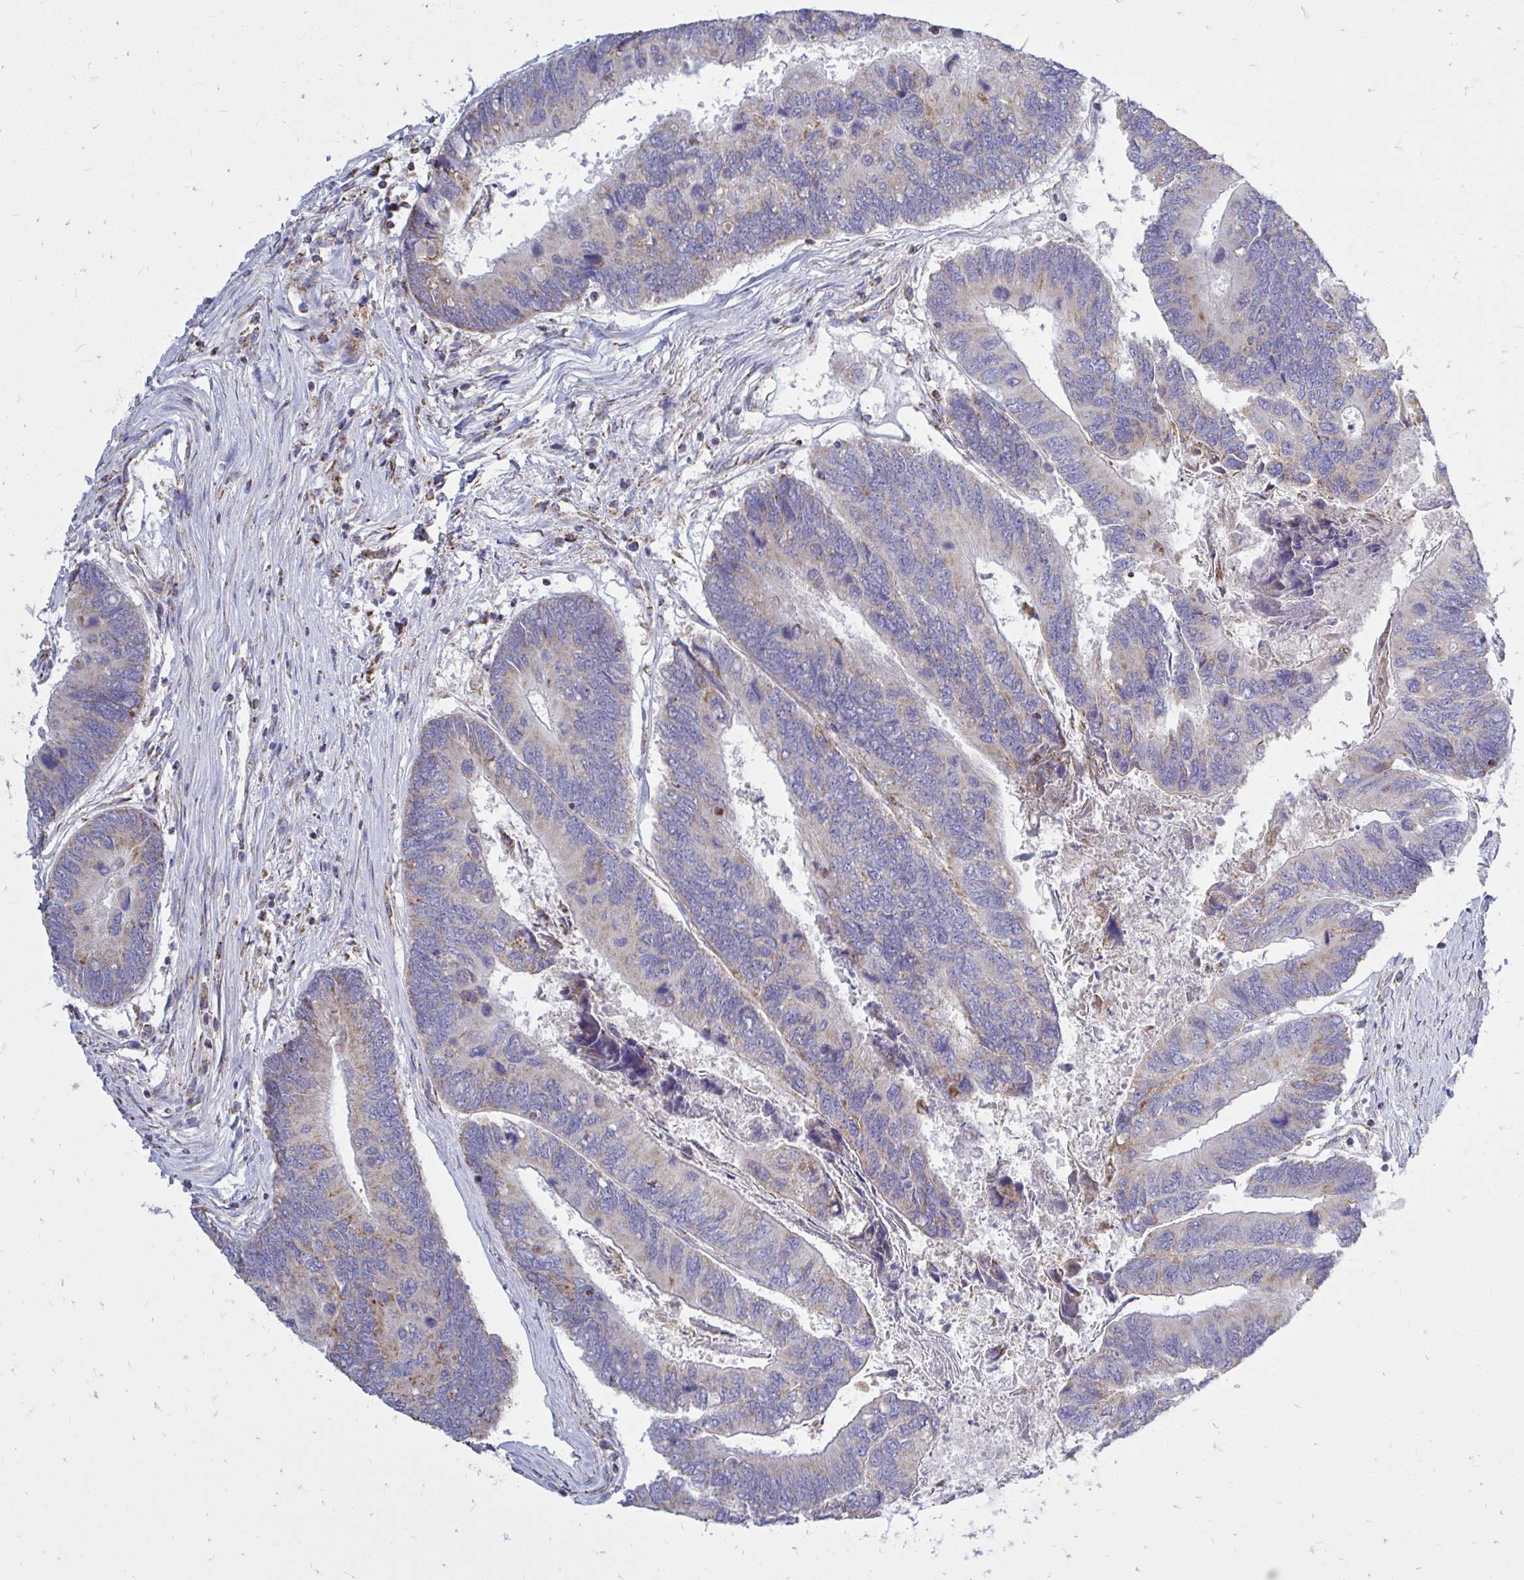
{"staining": {"intensity": "weak", "quantity": "25%-75%", "location": "cytoplasmic/membranous"}, "tissue": "colorectal cancer", "cell_type": "Tumor cells", "image_type": "cancer", "snomed": [{"axis": "morphology", "description": "Adenocarcinoma, NOS"}, {"axis": "topography", "description": "Colon"}], "caption": "Adenocarcinoma (colorectal) stained for a protein exhibits weak cytoplasmic/membranous positivity in tumor cells.", "gene": "OR10R2", "patient": {"sex": "female", "age": 67}}